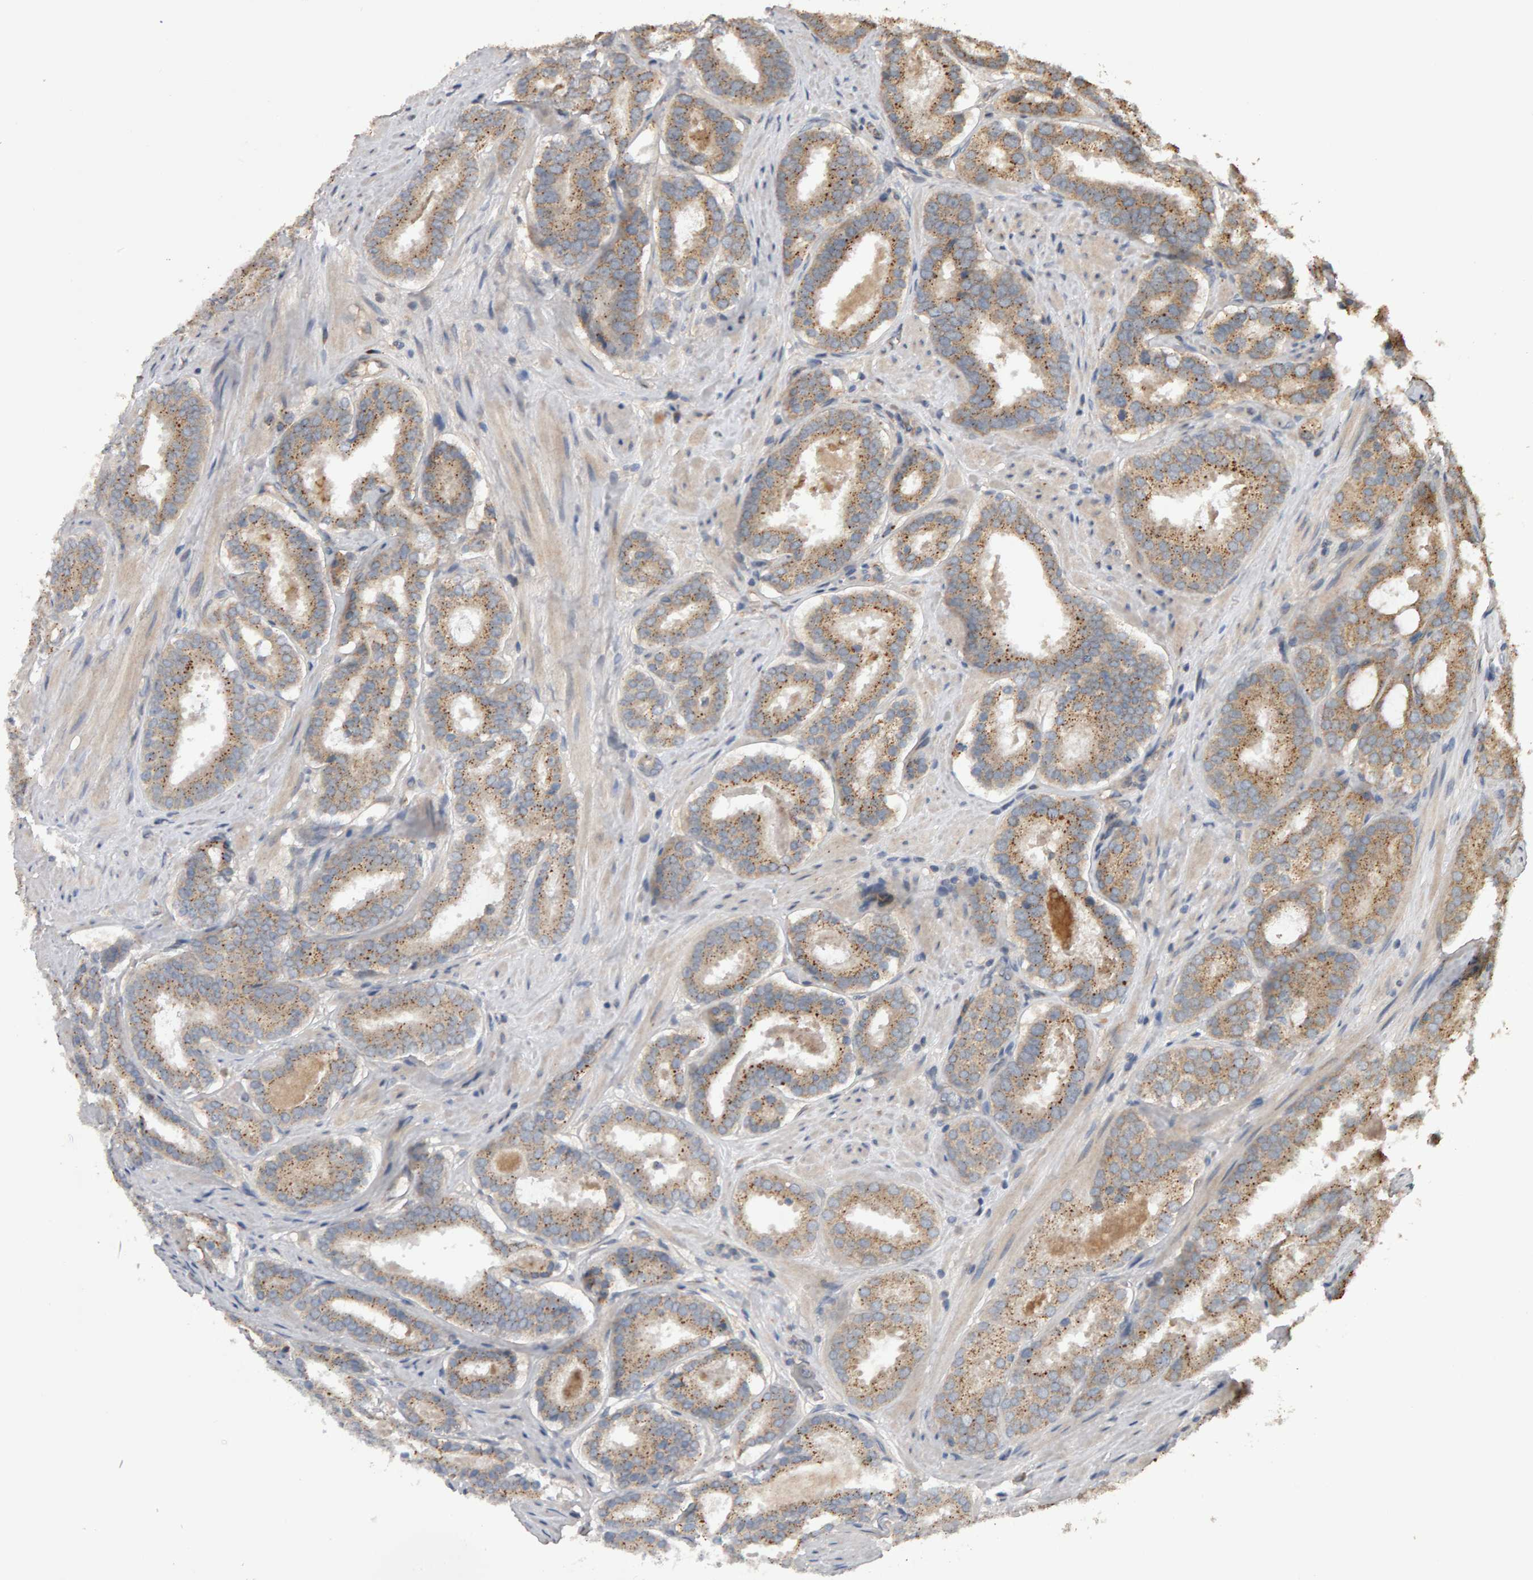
{"staining": {"intensity": "weak", "quantity": ">75%", "location": "cytoplasmic/membranous"}, "tissue": "prostate cancer", "cell_type": "Tumor cells", "image_type": "cancer", "snomed": [{"axis": "morphology", "description": "Adenocarcinoma, Low grade"}, {"axis": "topography", "description": "Prostate"}], "caption": "Weak cytoplasmic/membranous positivity is appreciated in about >75% of tumor cells in prostate low-grade adenocarcinoma.", "gene": "COASY", "patient": {"sex": "male", "age": 69}}